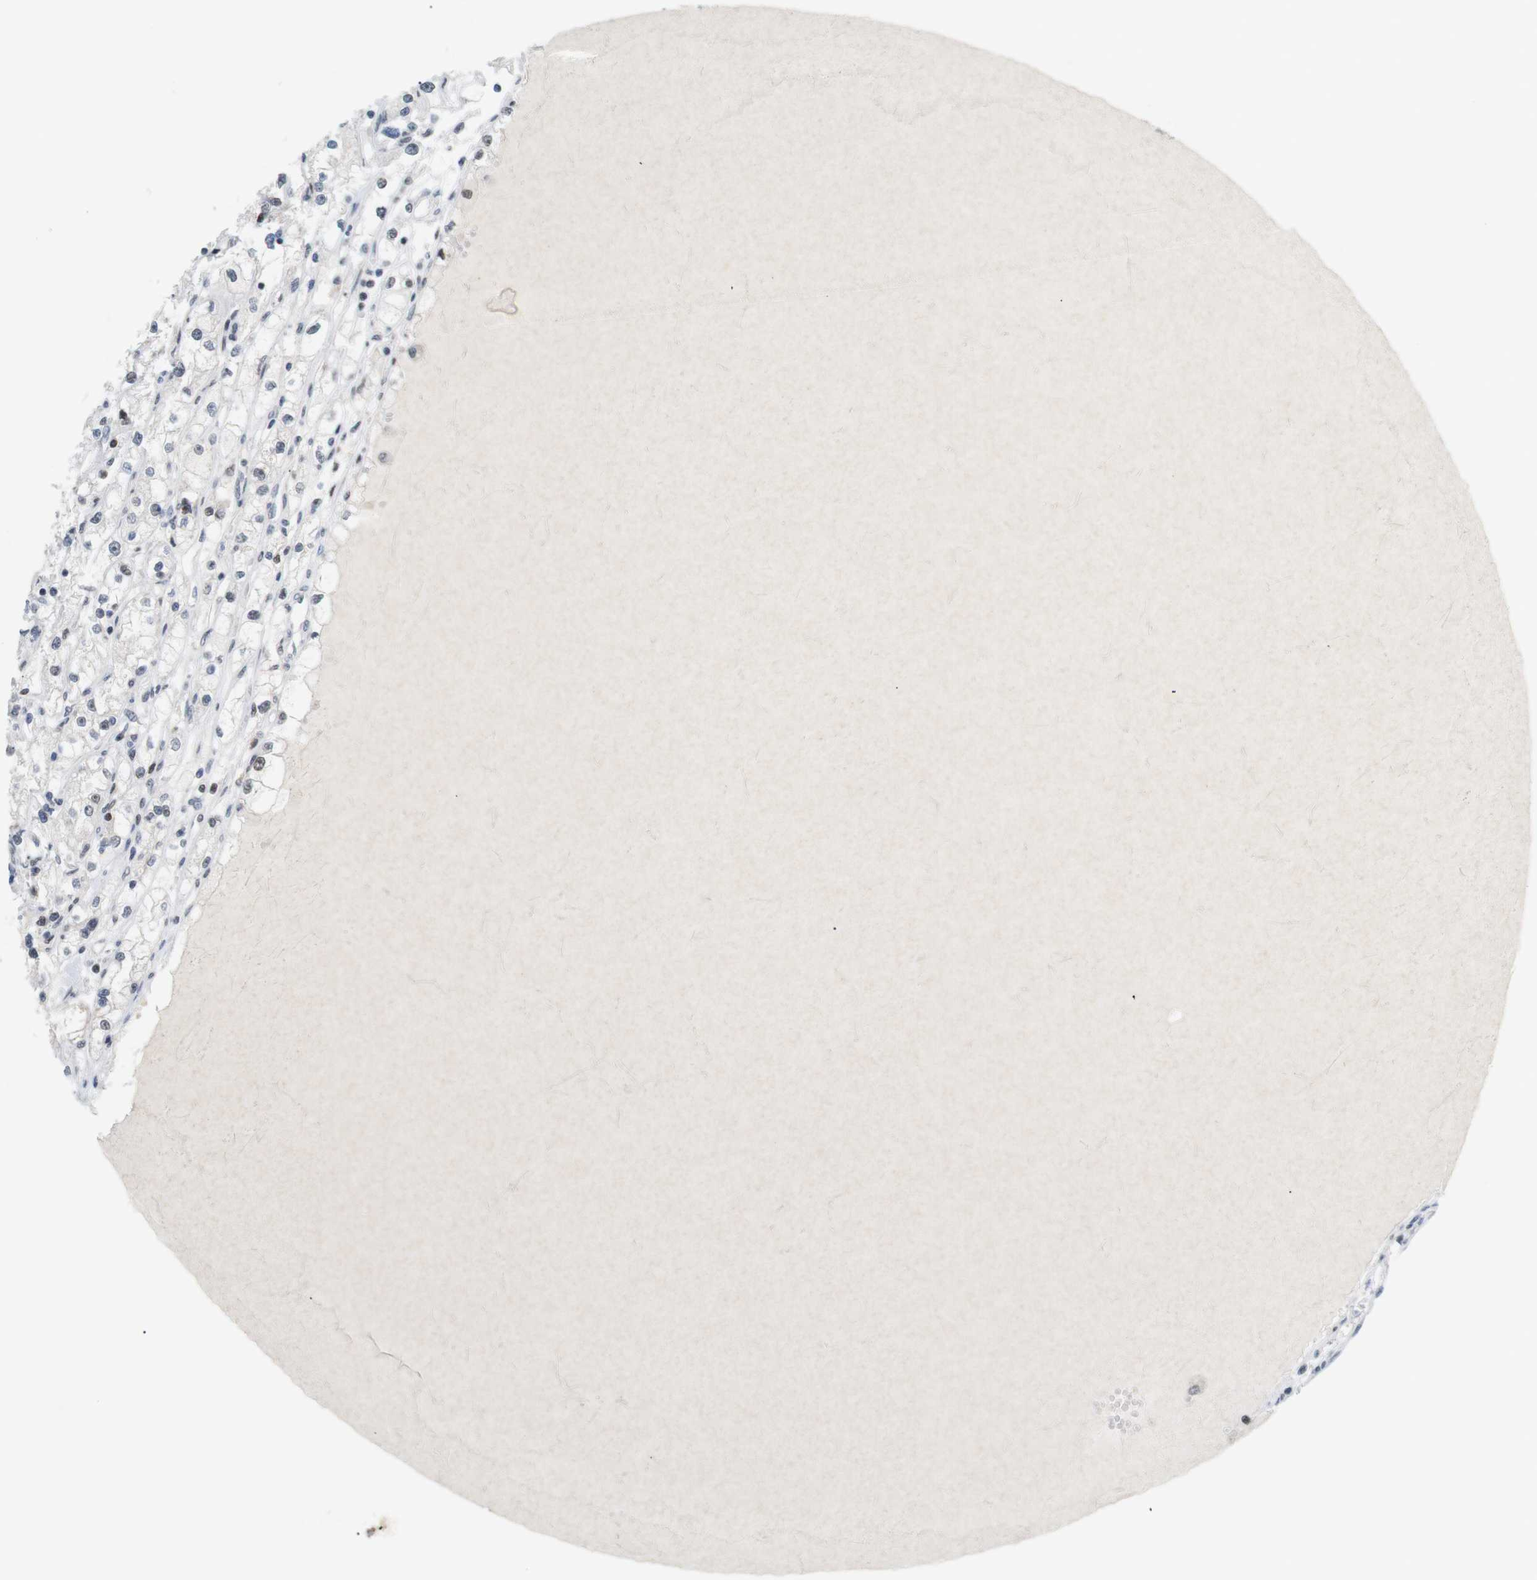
{"staining": {"intensity": "weak", "quantity": "25%-75%", "location": "nuclear"}, "tissue": "renal cancer", "cell_type": "Tumor cells", "image_type": "cancer", "snomed": [{"axis": "morphology", "description": "Adenocarcinoma, NOS"}, {"axis": "topography", "description": "Kidney"}], "caption": "The immunohistochemical stain shows weak nuclear expression in tumor cells of renal cancer tissue.", "gene": "RIOX2", "patient": {"sex": "male", "age": 56}}